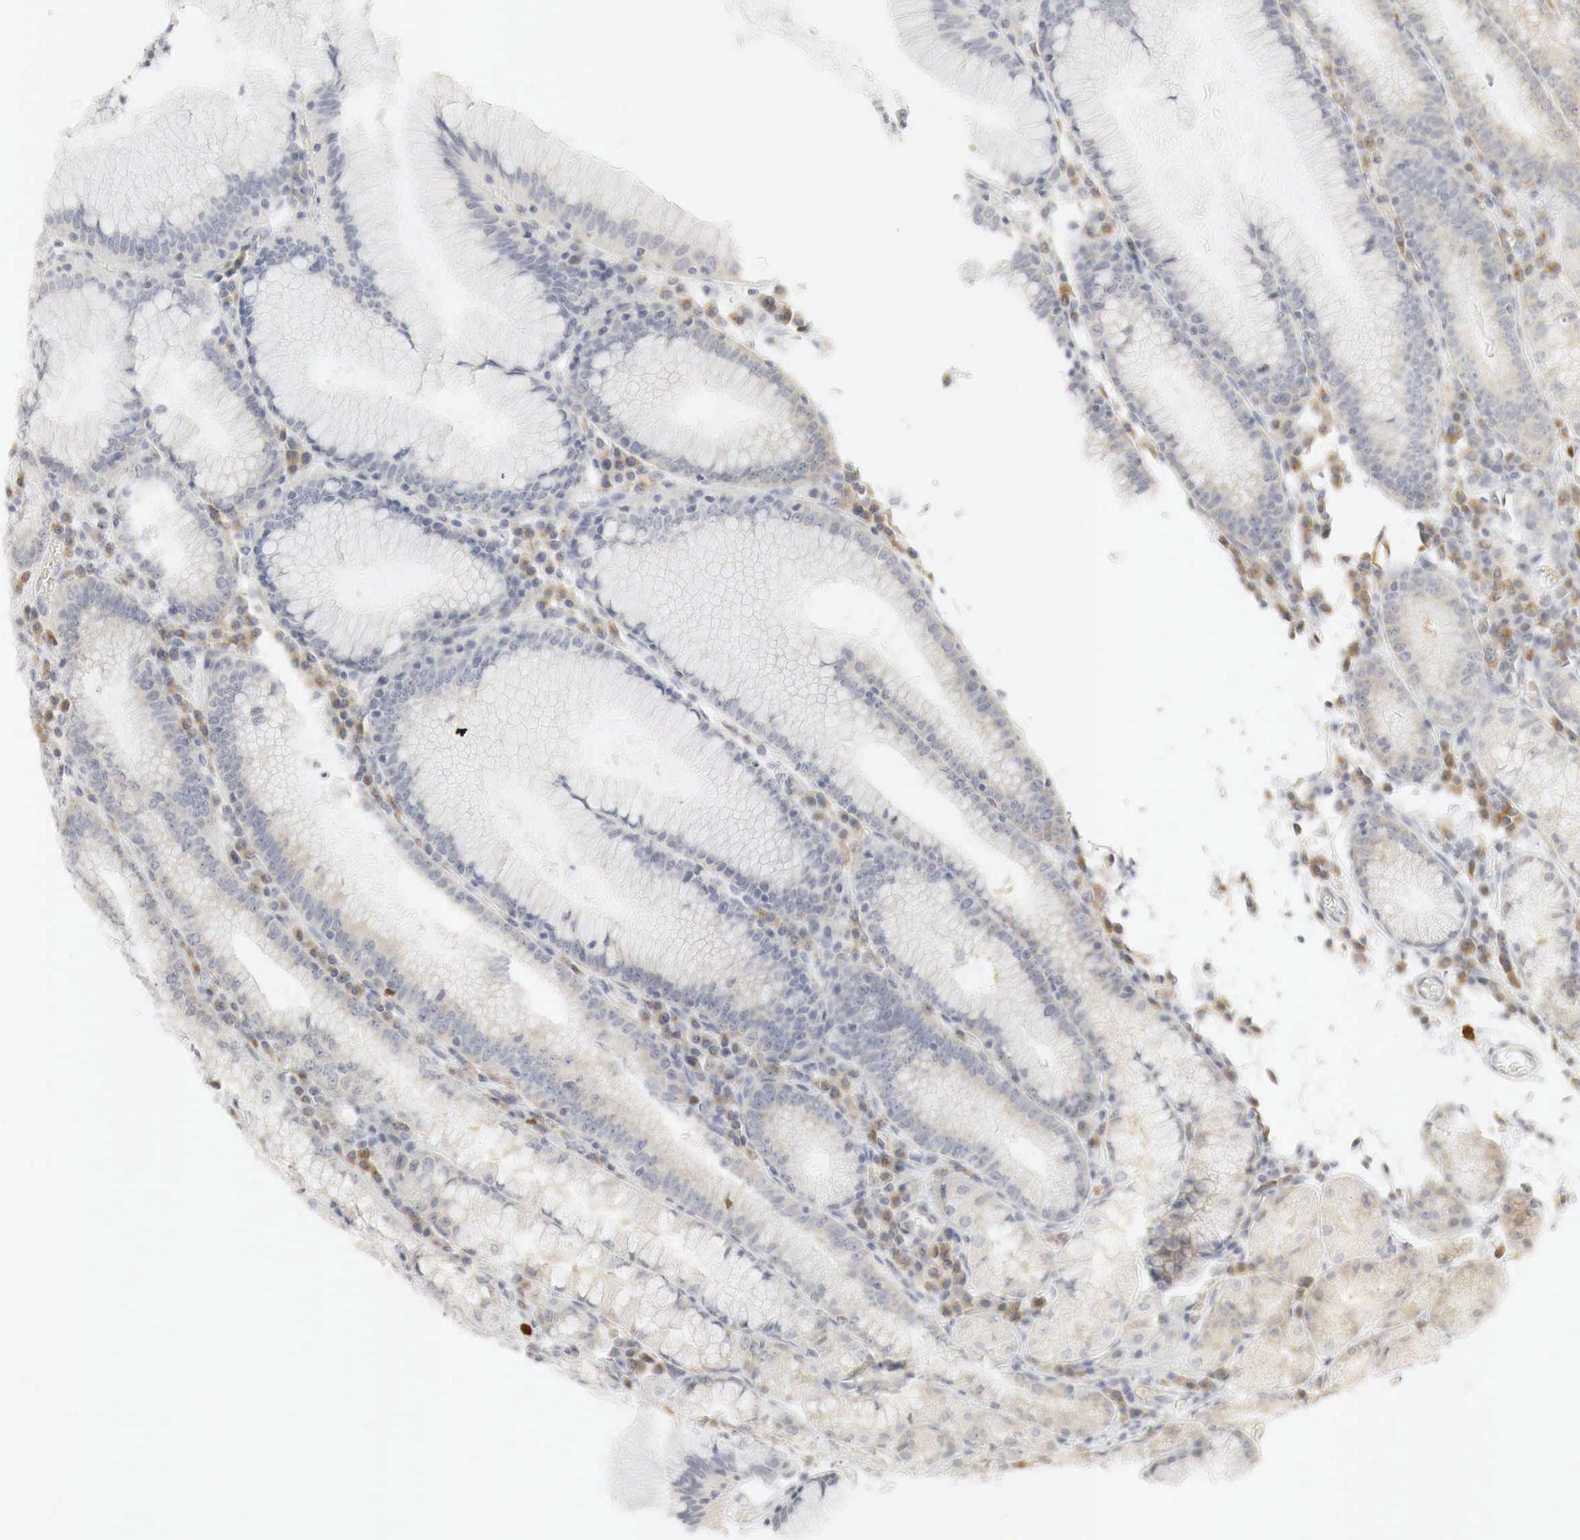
{"staining": {"intensity": "weak", "quantity": "<25%", "location": "cytoplasmic/membranous"}, "tissue": "stomach", "cell_type": "Glandular cells", "image_type": "normal", "snomed": [{"axis": "morphology", "description": "Normal tissue, NOS"}, {"axis": "topography", "description": "Stomach, lower"}], "caption": "Protein analysis of normal stomach demonstrates no significant positivity in glandular cells.", "gene": "TP63", "patient": {"sex": "female", "age": 43}}